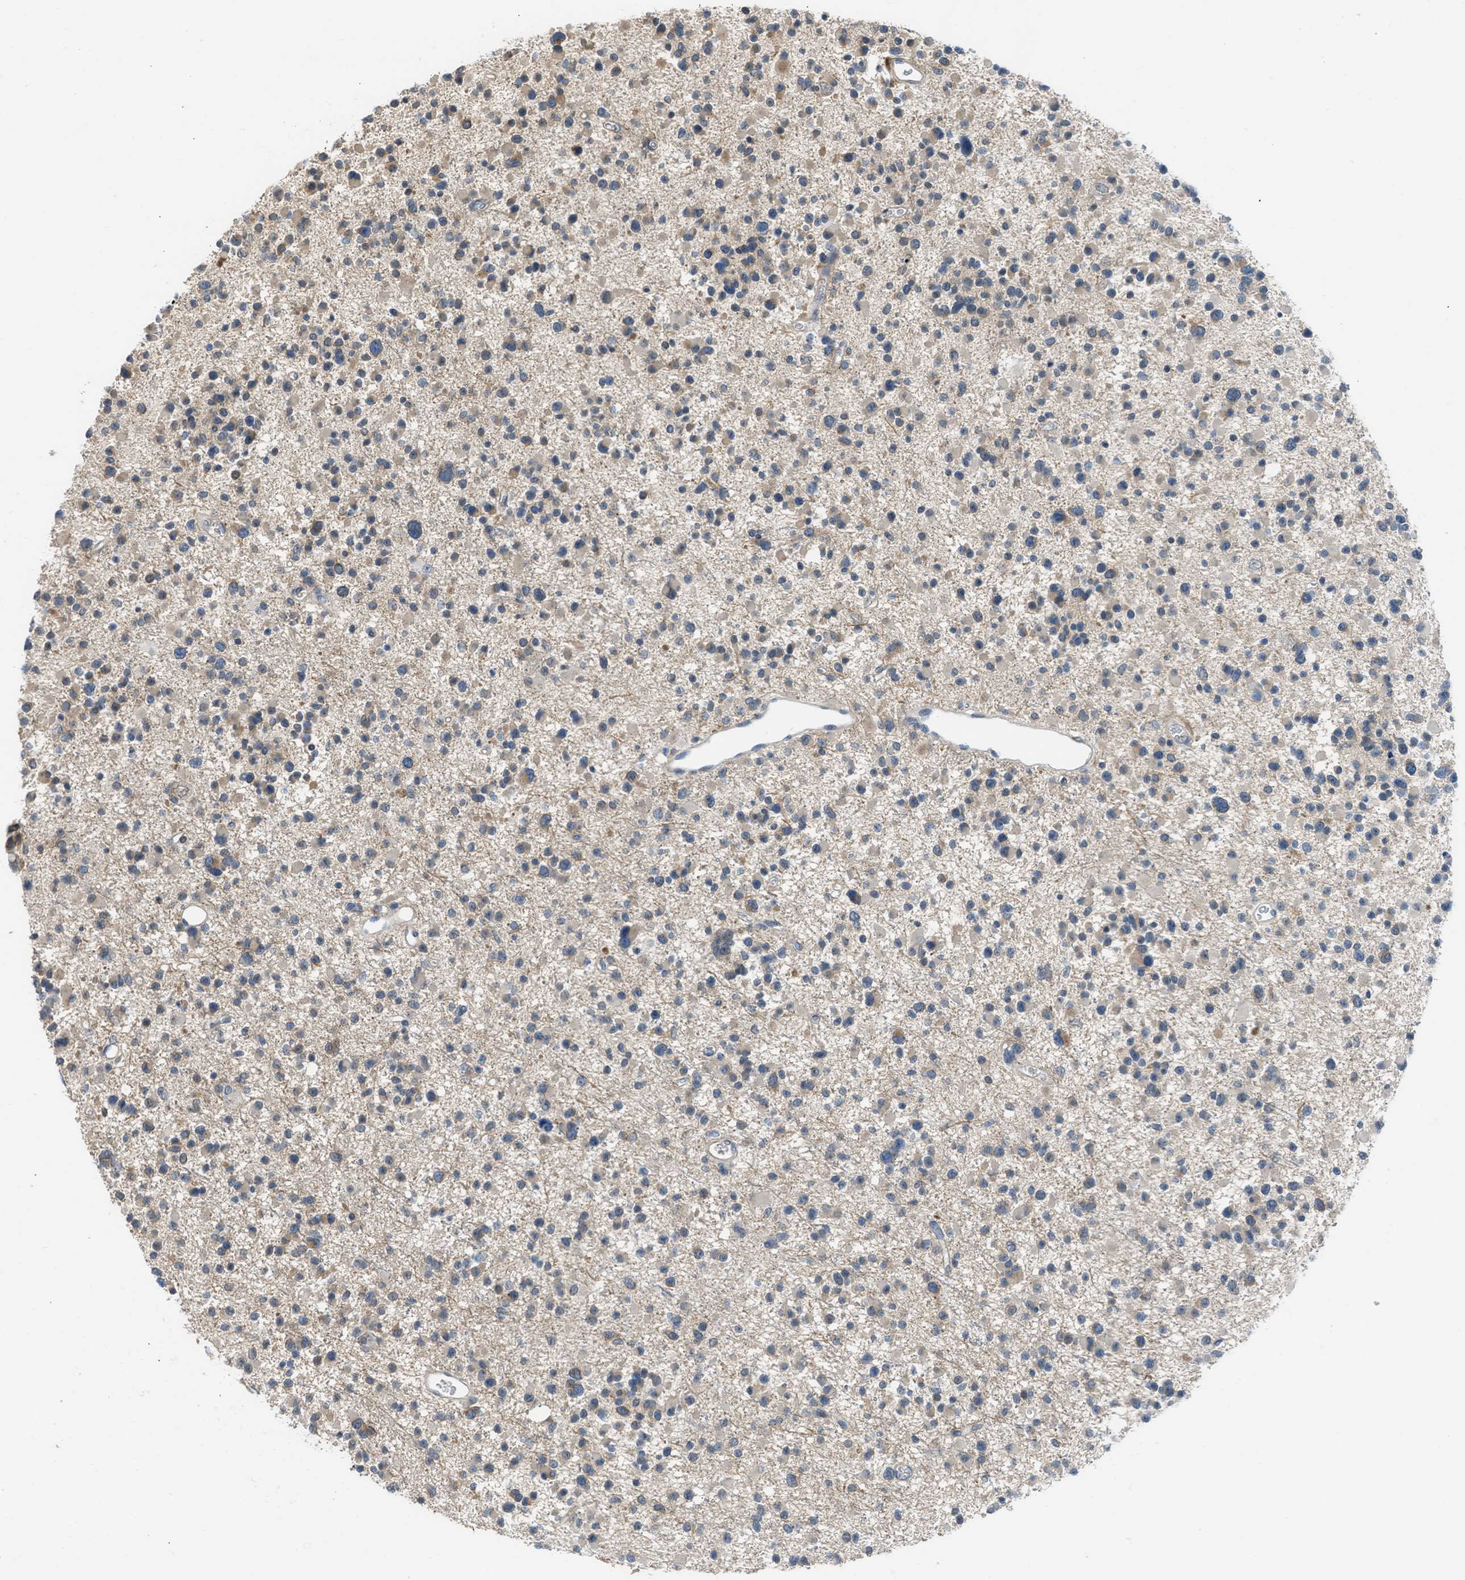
{"staining": {"intensity": "weak", "quantity": "25%-75%", "location": "cytoplasmic/membranous"}, "tissue": "glioma", "cell_type": "Tumor cells", "image_type": "cancer", "snomed": [{"axis": "morphology", "description": "Glioma, malignant, Low grade"}, {"axis": "topography", "description": "Brain"}], "caption": "Weak cytoplasmic/membranous expression for a protein is seen in about 25%-75% of tumor cells of malignant glioma (low-grade) using IHC.", "gene": "TTBK2", "patient": {"sex": "female", "age": 22}}